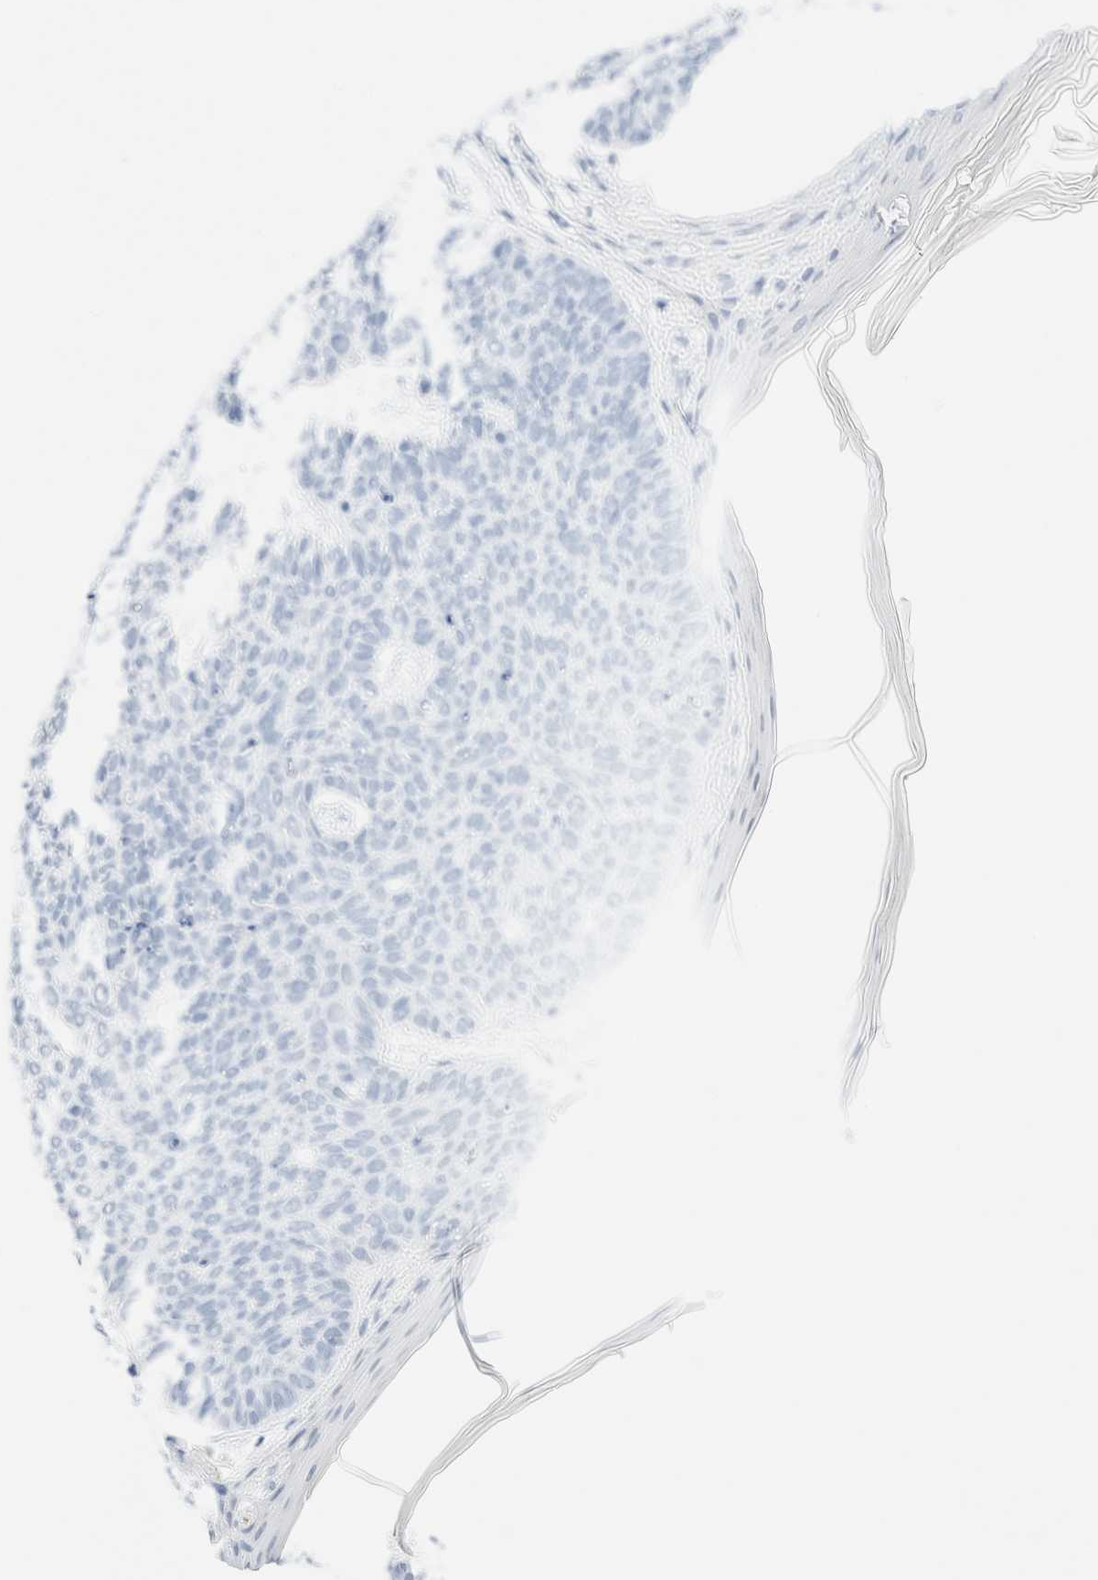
{"staining": {"intensity": "negative", "quantity": "none", "location": "none"}, "tissue": "skin cancer", "cell_type": "Tumor cells", "image_type": "cancer", "snomed": [{"axis": "morphology", "description": "Normal tissue, NOS"}, {"axis": "morphology", "description": "Basal cell carcinoma"}, {"axis": "topography", "description": "Skin"}], "caption": "High magnification brightfield microscopy of skin cancer stained with DAB (brown) and counterstained with hematoxylin (blue): tumor cells show no significant staining.", "gene": "DPYS", "patient": {"sex": "male", "age": 50}}